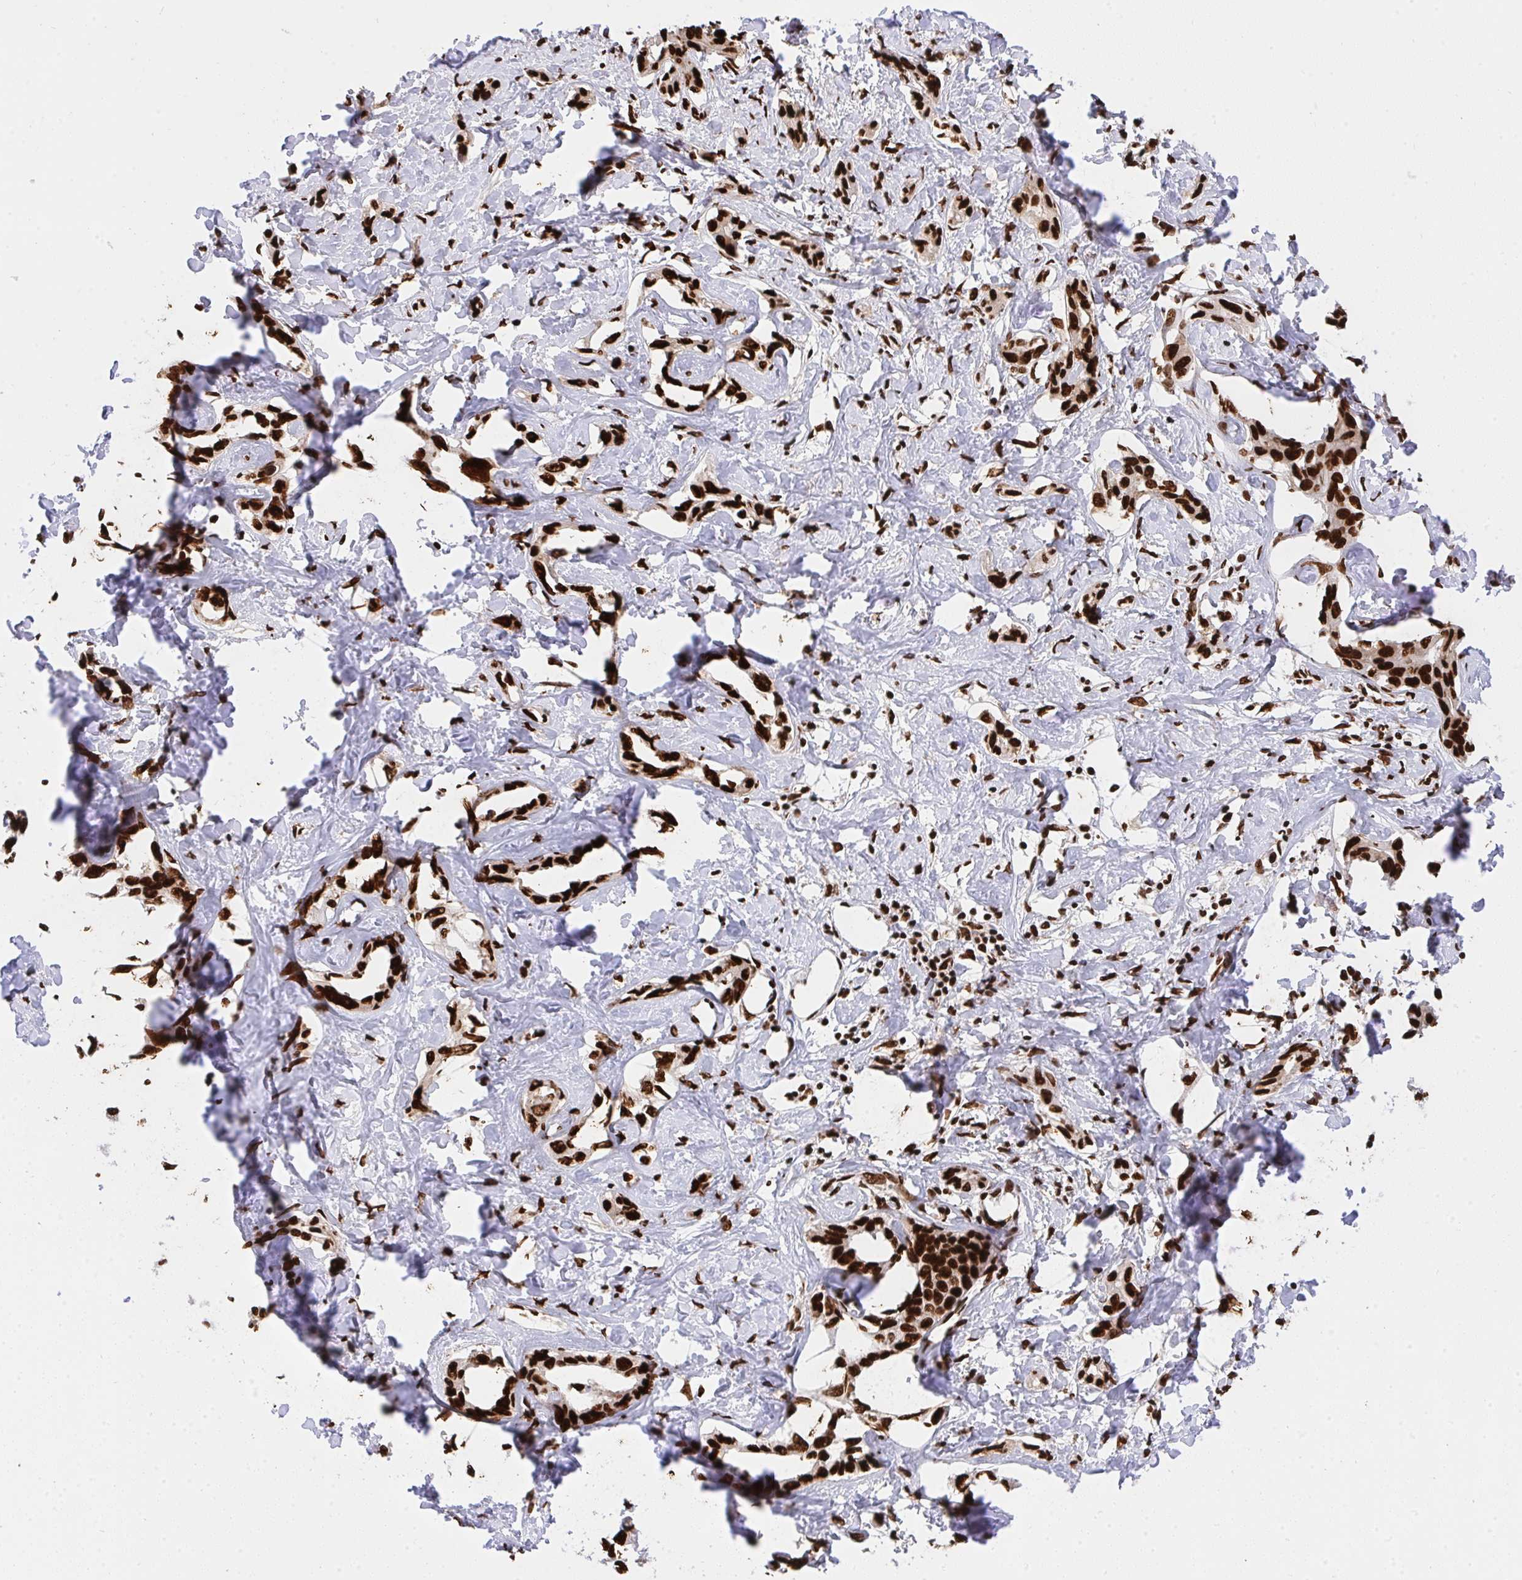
{"staining": {"intensity": "strong", "quantity": ">75%", "location": "nuclear"}, "tissue": "liver cancer", "cell_type": "Tumor cells", "image_type": "cancer", "snomed": [{"axis": "morphology", "description": "Cholangiocarcinoma"}, {"axis": "topography", "description": "Liver"}], "caption": "The histopathology image shows a brown stain indicating the presence of a protein in the nuclear of tumor cells in liver cholangiocarcinoma.", "gene": "HNRNPL", "patient": {"sex": "male", "age": 59}}